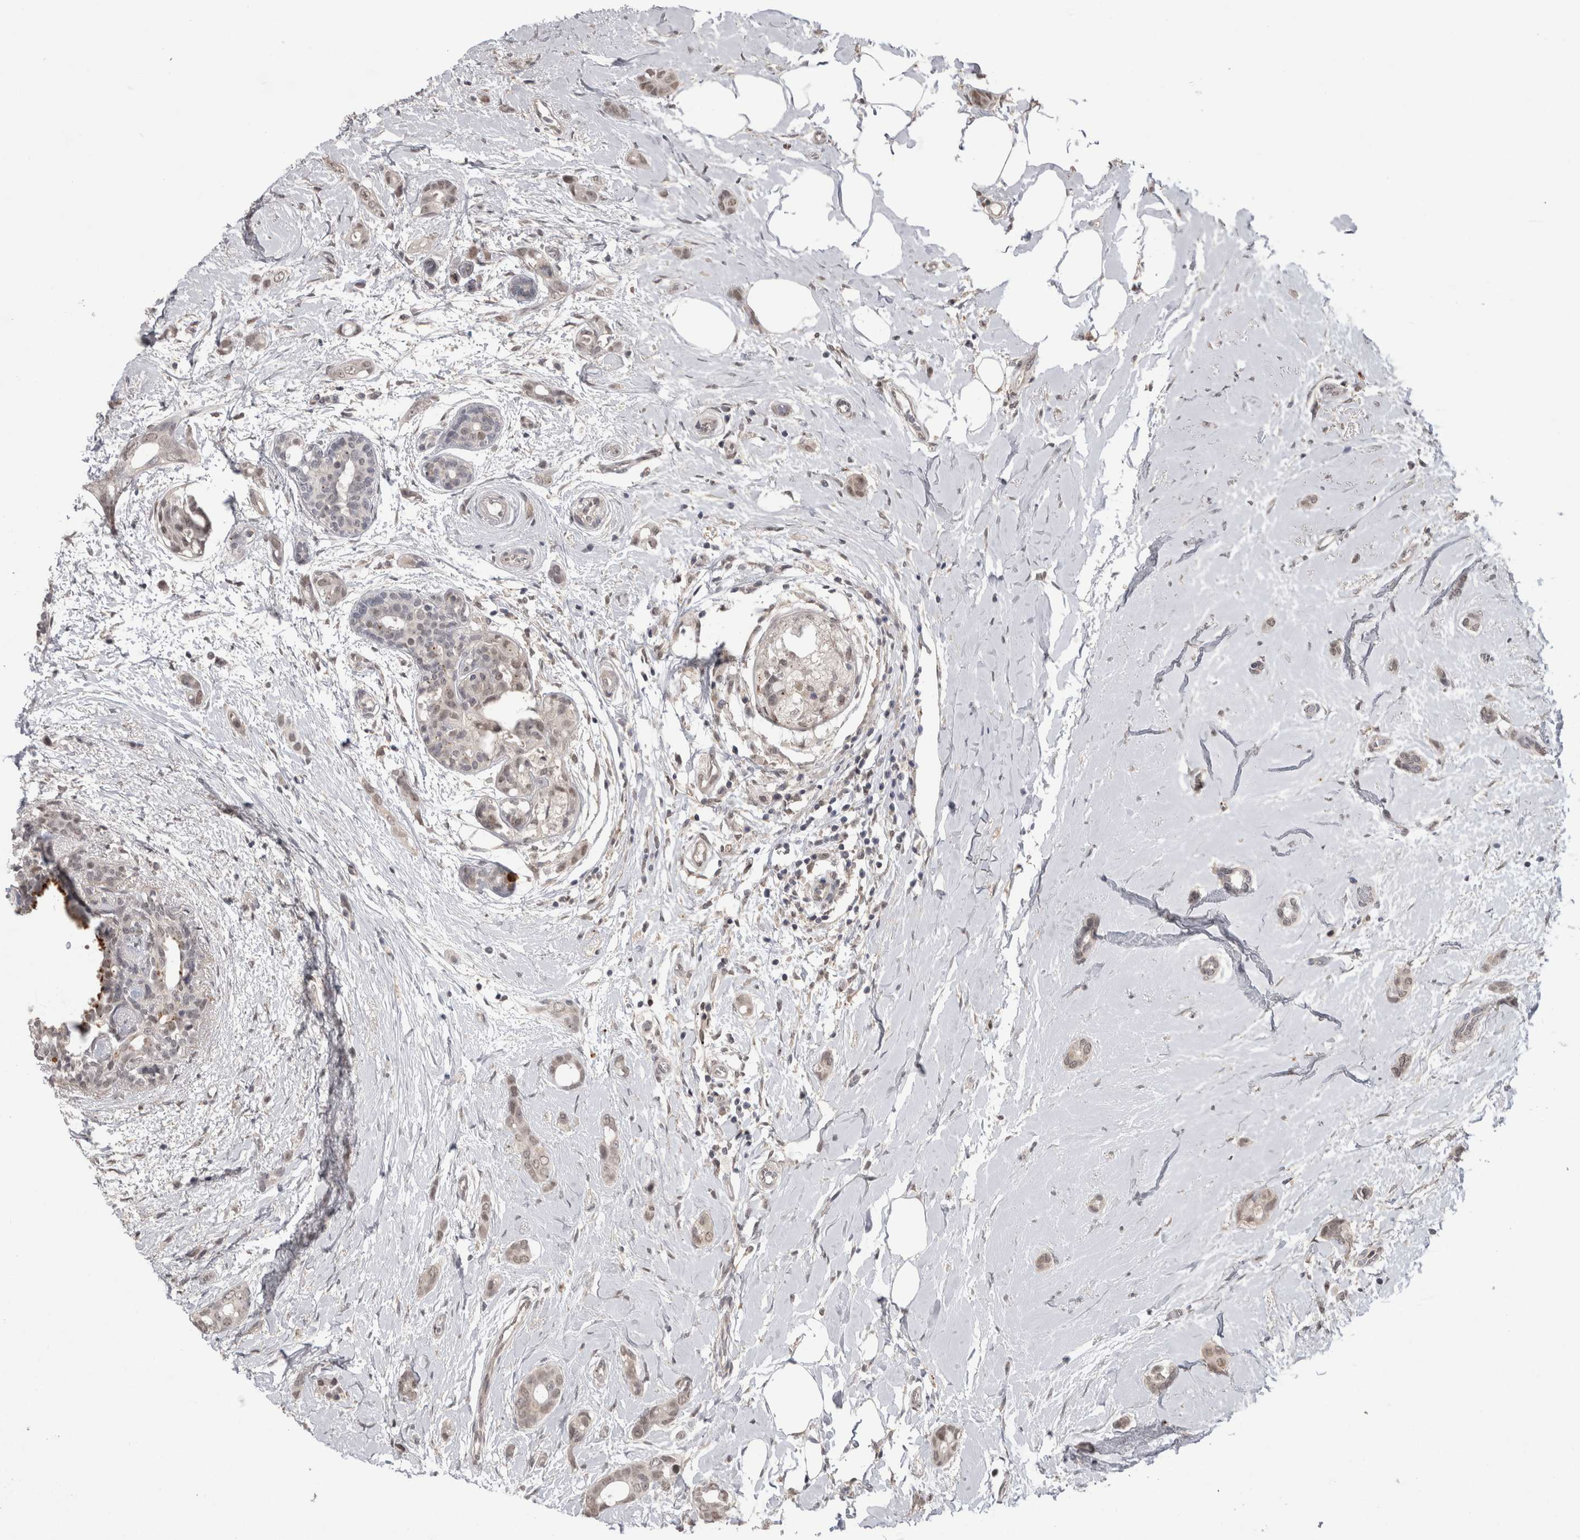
{"staining": {"intensity": "weak", "quantity": "25%-75%", "location": "cytoplasmic/membranous,nuclear"}, "tissue": "breast cancer", "cell_type": "Tumor cells", "image_type": "cancer", "snomed": [{"axis": "morphology", "description": "Duct carcinoma"}, {"axis": "topography", "description": "Breast"}], "caption": "This micrograph shows breast cancer (invasive ductal carcinoma) stained with immunohistochemistry to label a protein in brown. The cytoplasmic/membranous and nuclear of tumor cells show weak positivity for the protein. Nuclei are counter-stained blue.", "gene": "MTBP", "patient": {"sex": "female", "age": 55}}